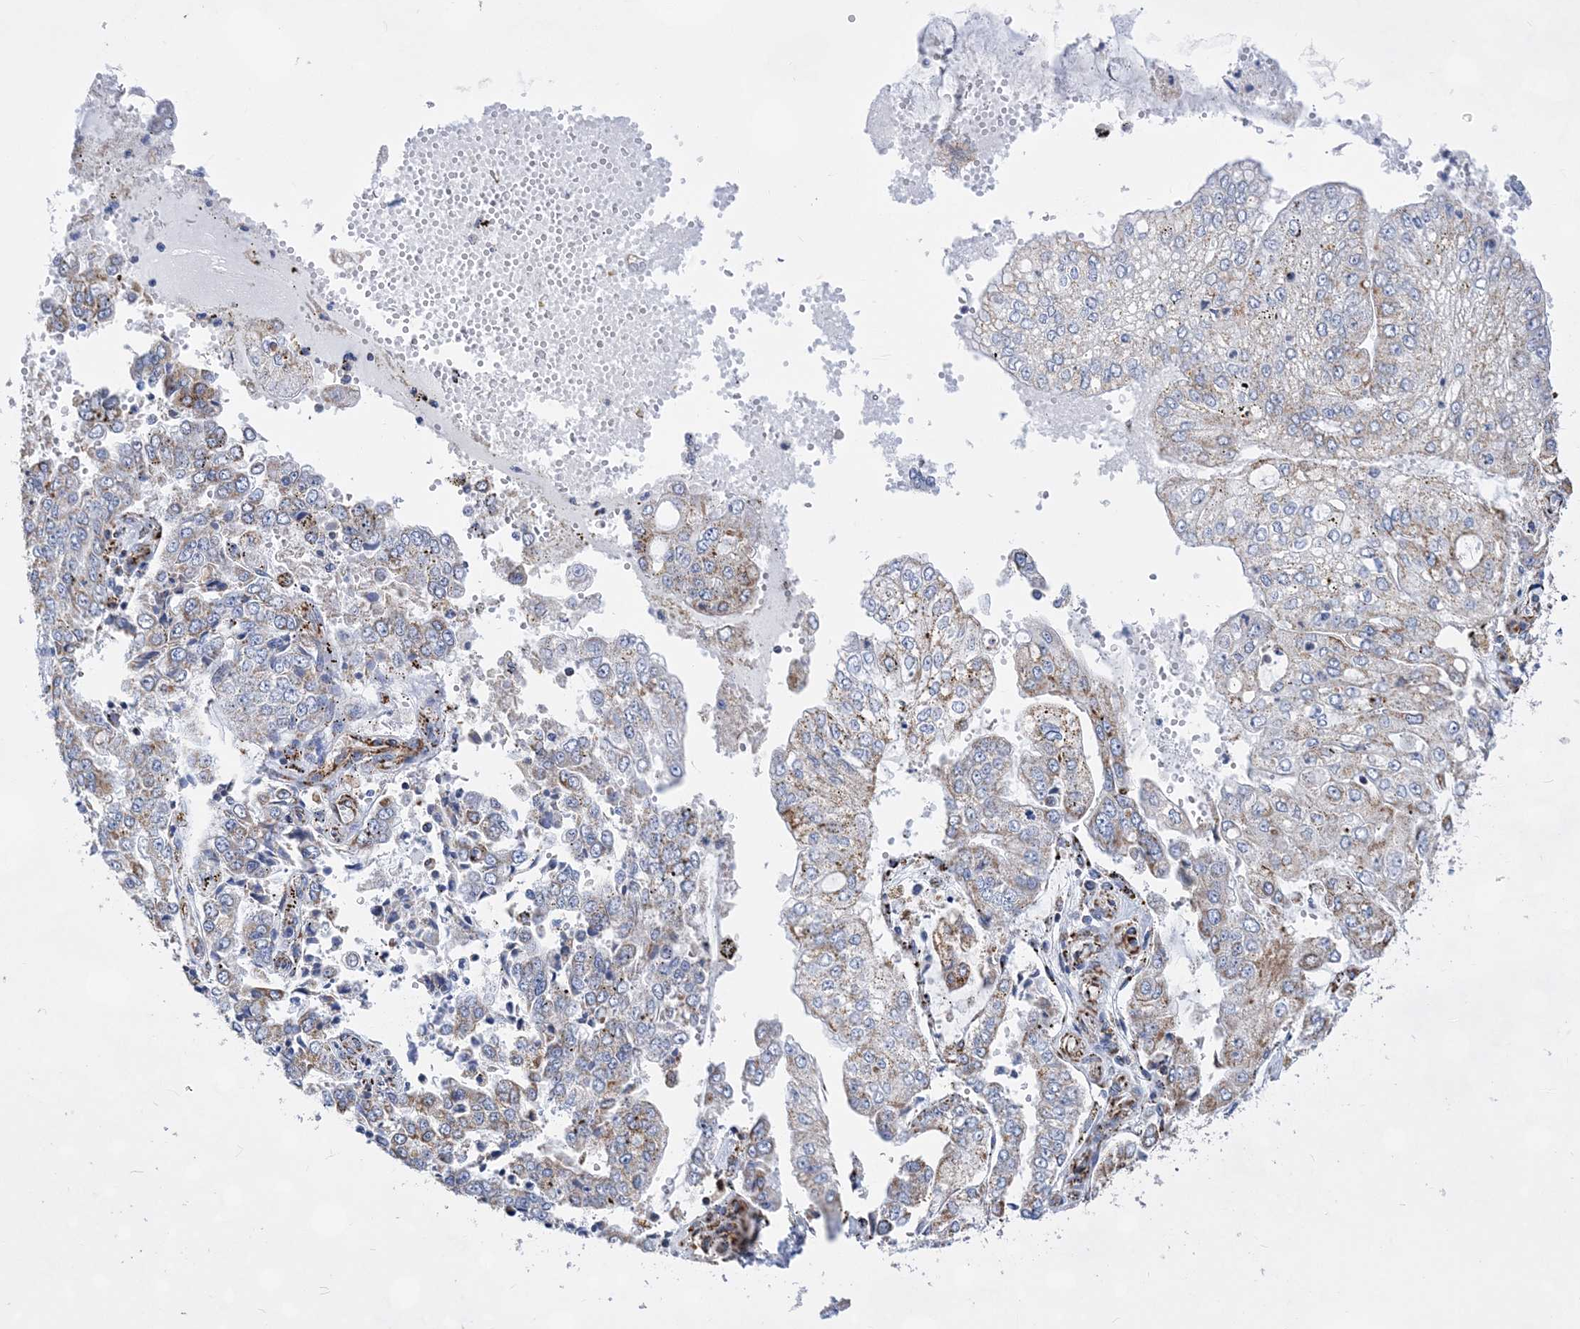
{"staining": {"intensity": "moderate", "quantity": "25%-75%", "location": "cytoplasmic/membranous"}, "tissue": "stomach cancer", "cell_type": "Tumor cells", "image_type": "cancer", "snomed": [{"axis": "morphology", "description": "Adenocarcinoma, NOS"}, {"axis": "topography", "description": "Stomach"}], "caption": "High-magnification brightfield microscopy of stomach cancer stained with DAB (3,3'-diaminobenzidine) (brown) and counterstained with hematoxylin (blue). tumor cells exhibit moderate cytoplasmic/membranous positivity is identified in about25%-75% of cells.", "gene": "ACOT9", "patient": {"sex": "male", "age": 76}}